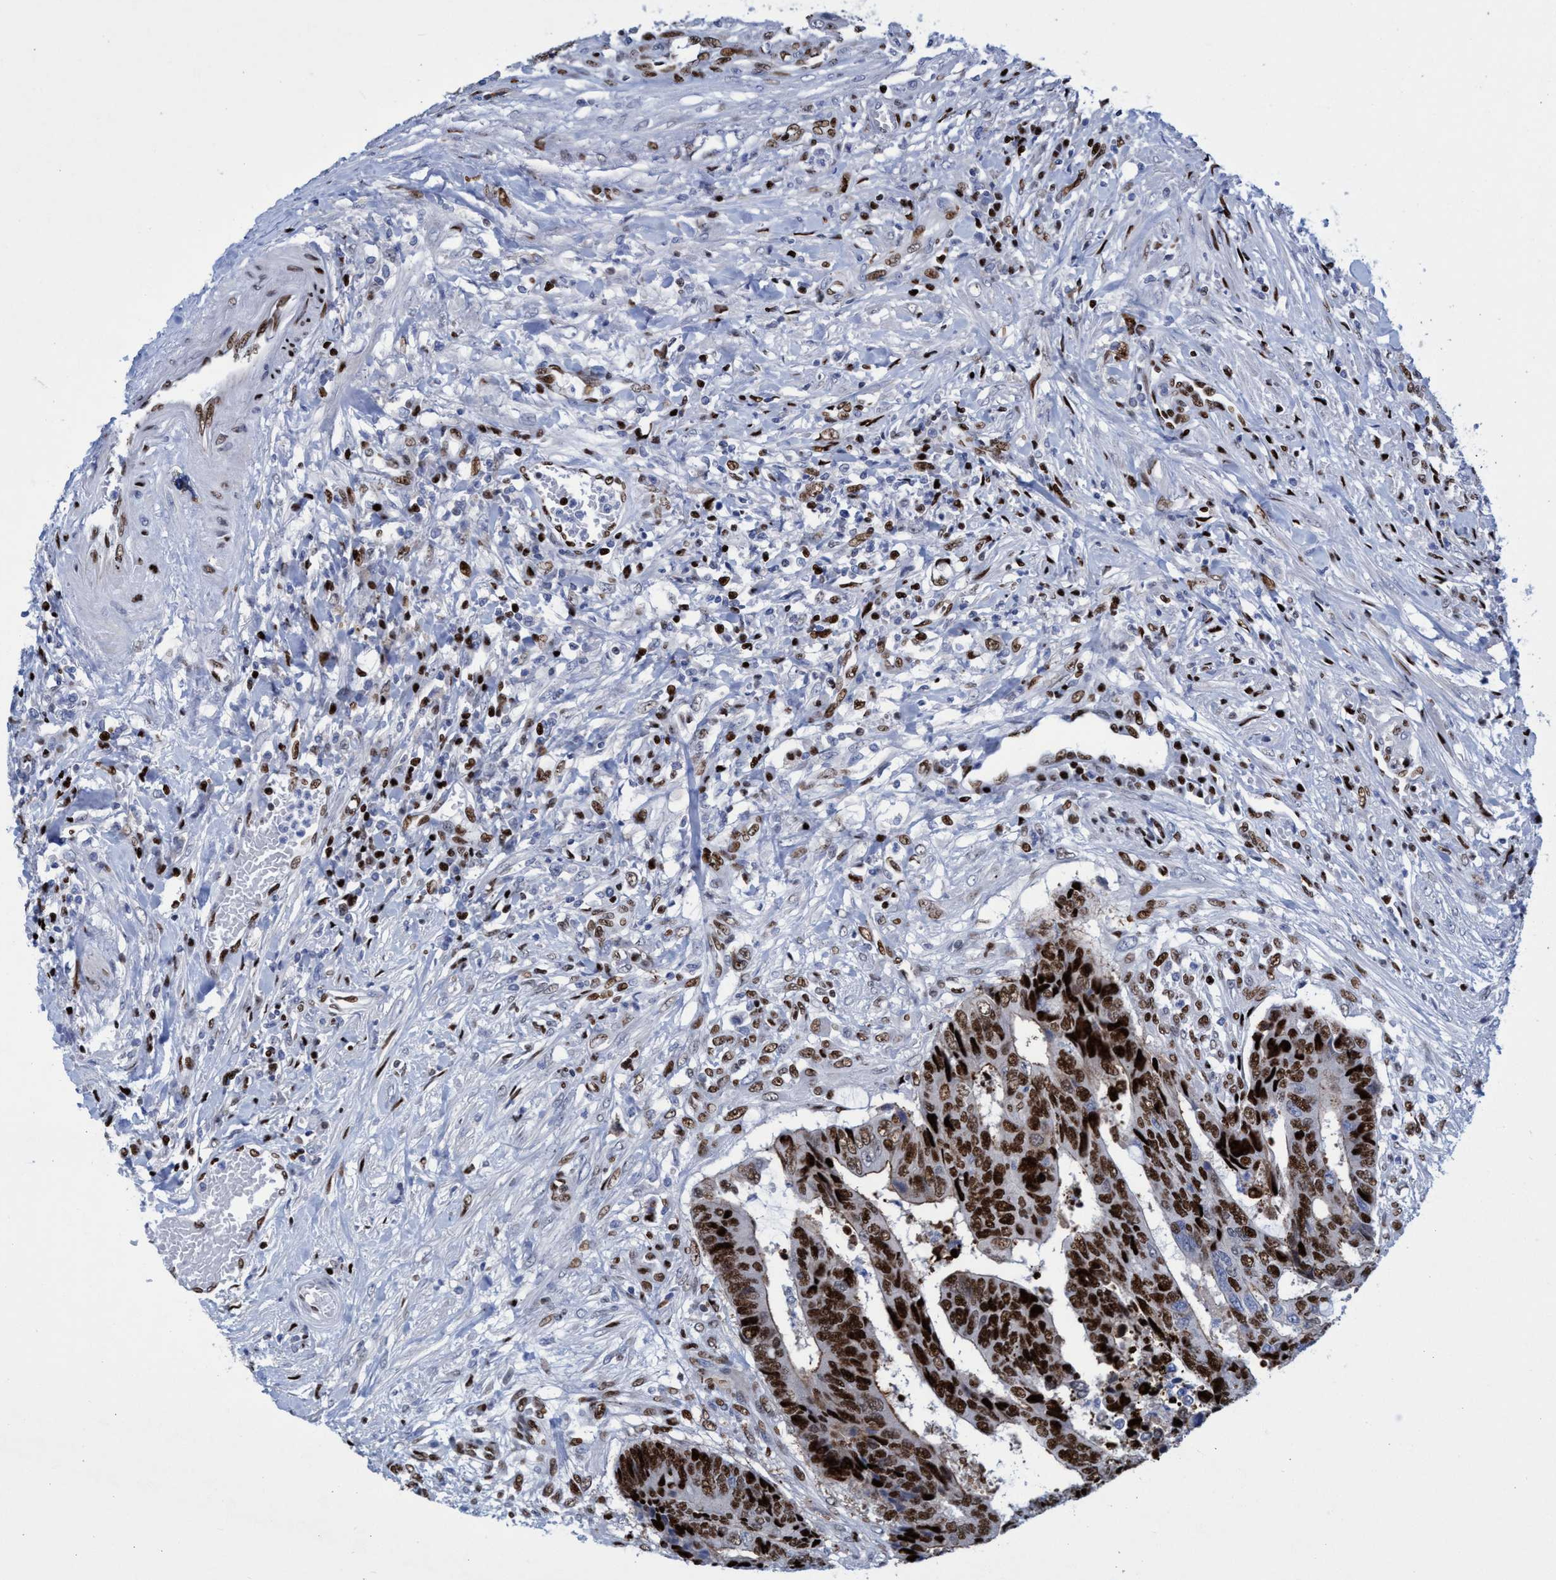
{"staining": {"intensity": "strong", "quantity": ">75%", "location": "nuclear"}, "tissue": "colorectal cancer", "cell_type": "Tumor cells", "image_type": "cancer", "snomed": [{"axis": "morphology", "description": "Adenocarcinoma, NOS"}, {"axis": "topography", "description": "Rectum"}], "caption": "Colorectal cancer (adenocarcinoma) stained for a protein reveals strong nuclear positivity in tumor cells. The protein is shown in brown color, while the nuclei are stained blue.", "gene": "R3HCC1", "patient": {"sex": "male", "age": 84}}